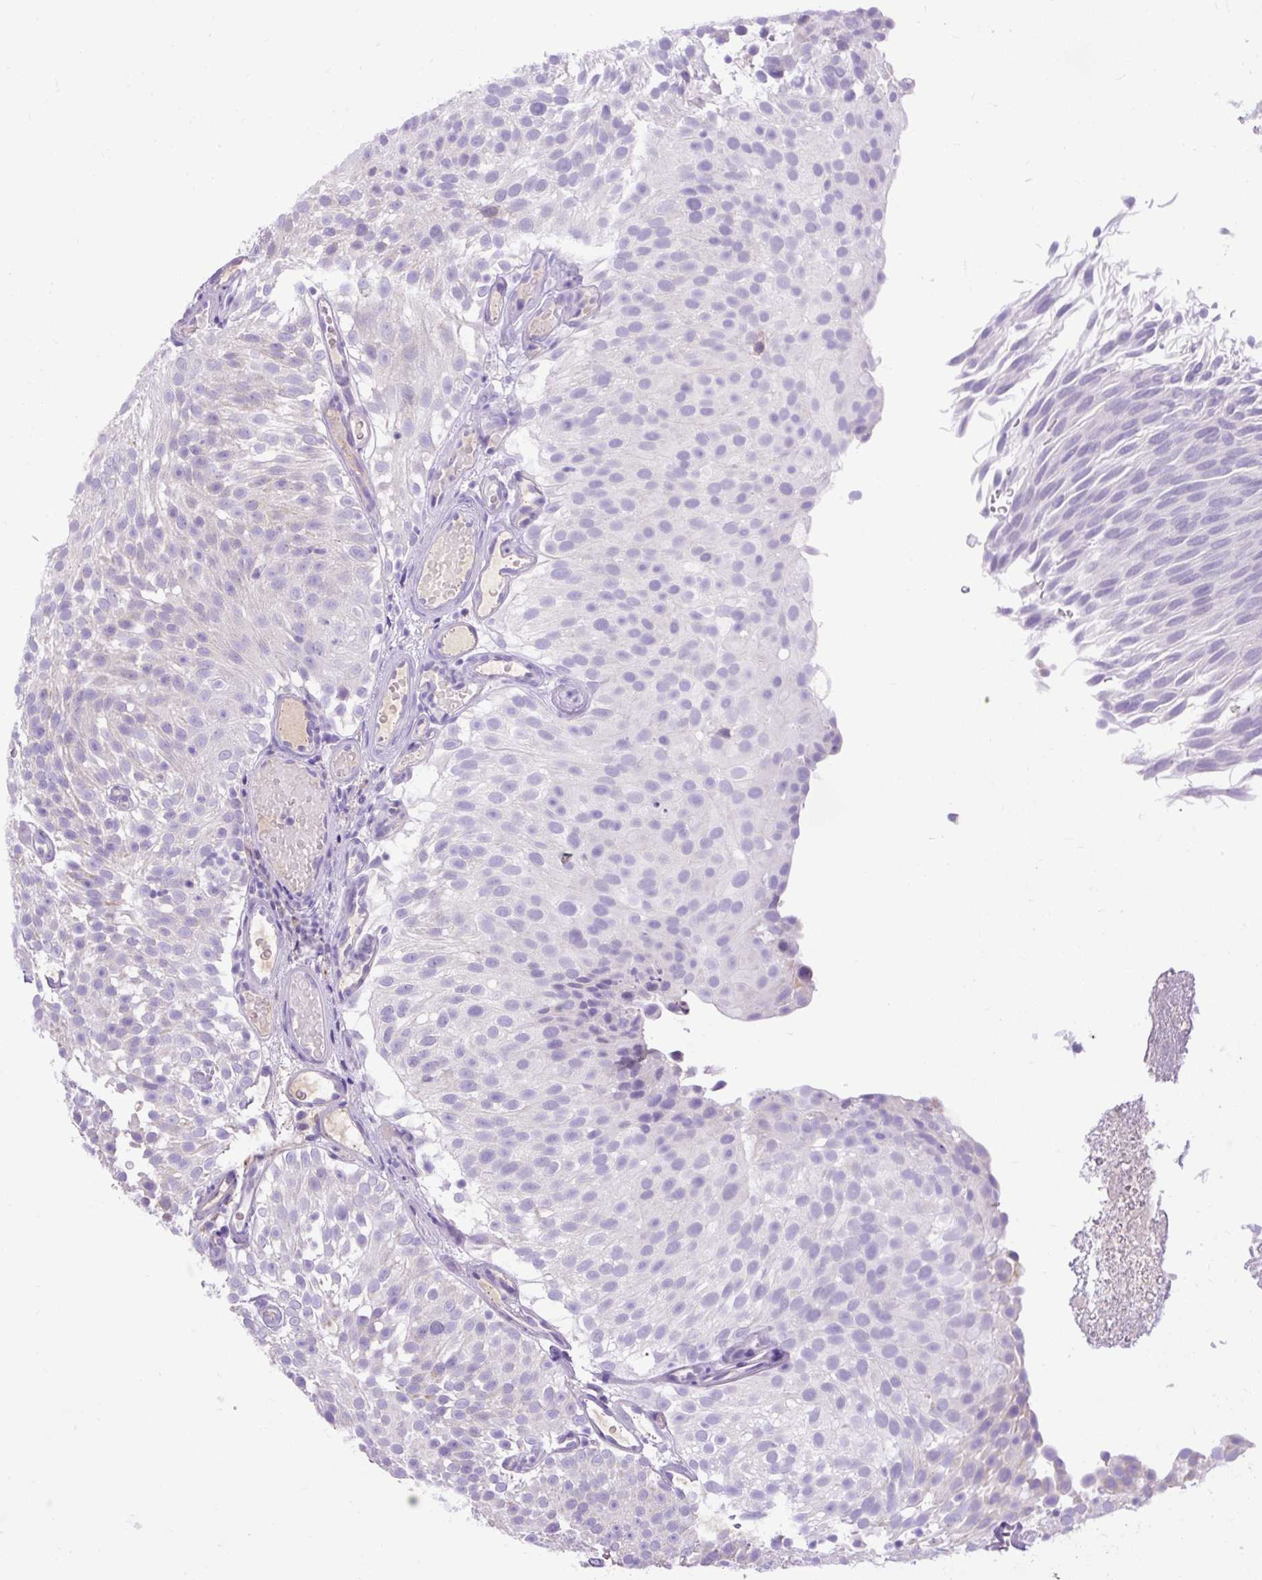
{"staining": {"intensity": "negative", "quantity": "none", "location": "none"}, "tissue": "urothelial cancer", "cell_type": "Tumor cells", "image_type": "cancer", "snomed": [{"axis": "morphology", "description": "Urothelial carcinoma, Low grade"}, {"axis": "topography", "description": "Urinary bladder"}], "caption": "Photomicrograph shows no significant protein expression in tumor cells of urothelial carcinoma (low-grade).", "gene": "SPTBN5", "patient": {"sex": "male", "age": 78}}